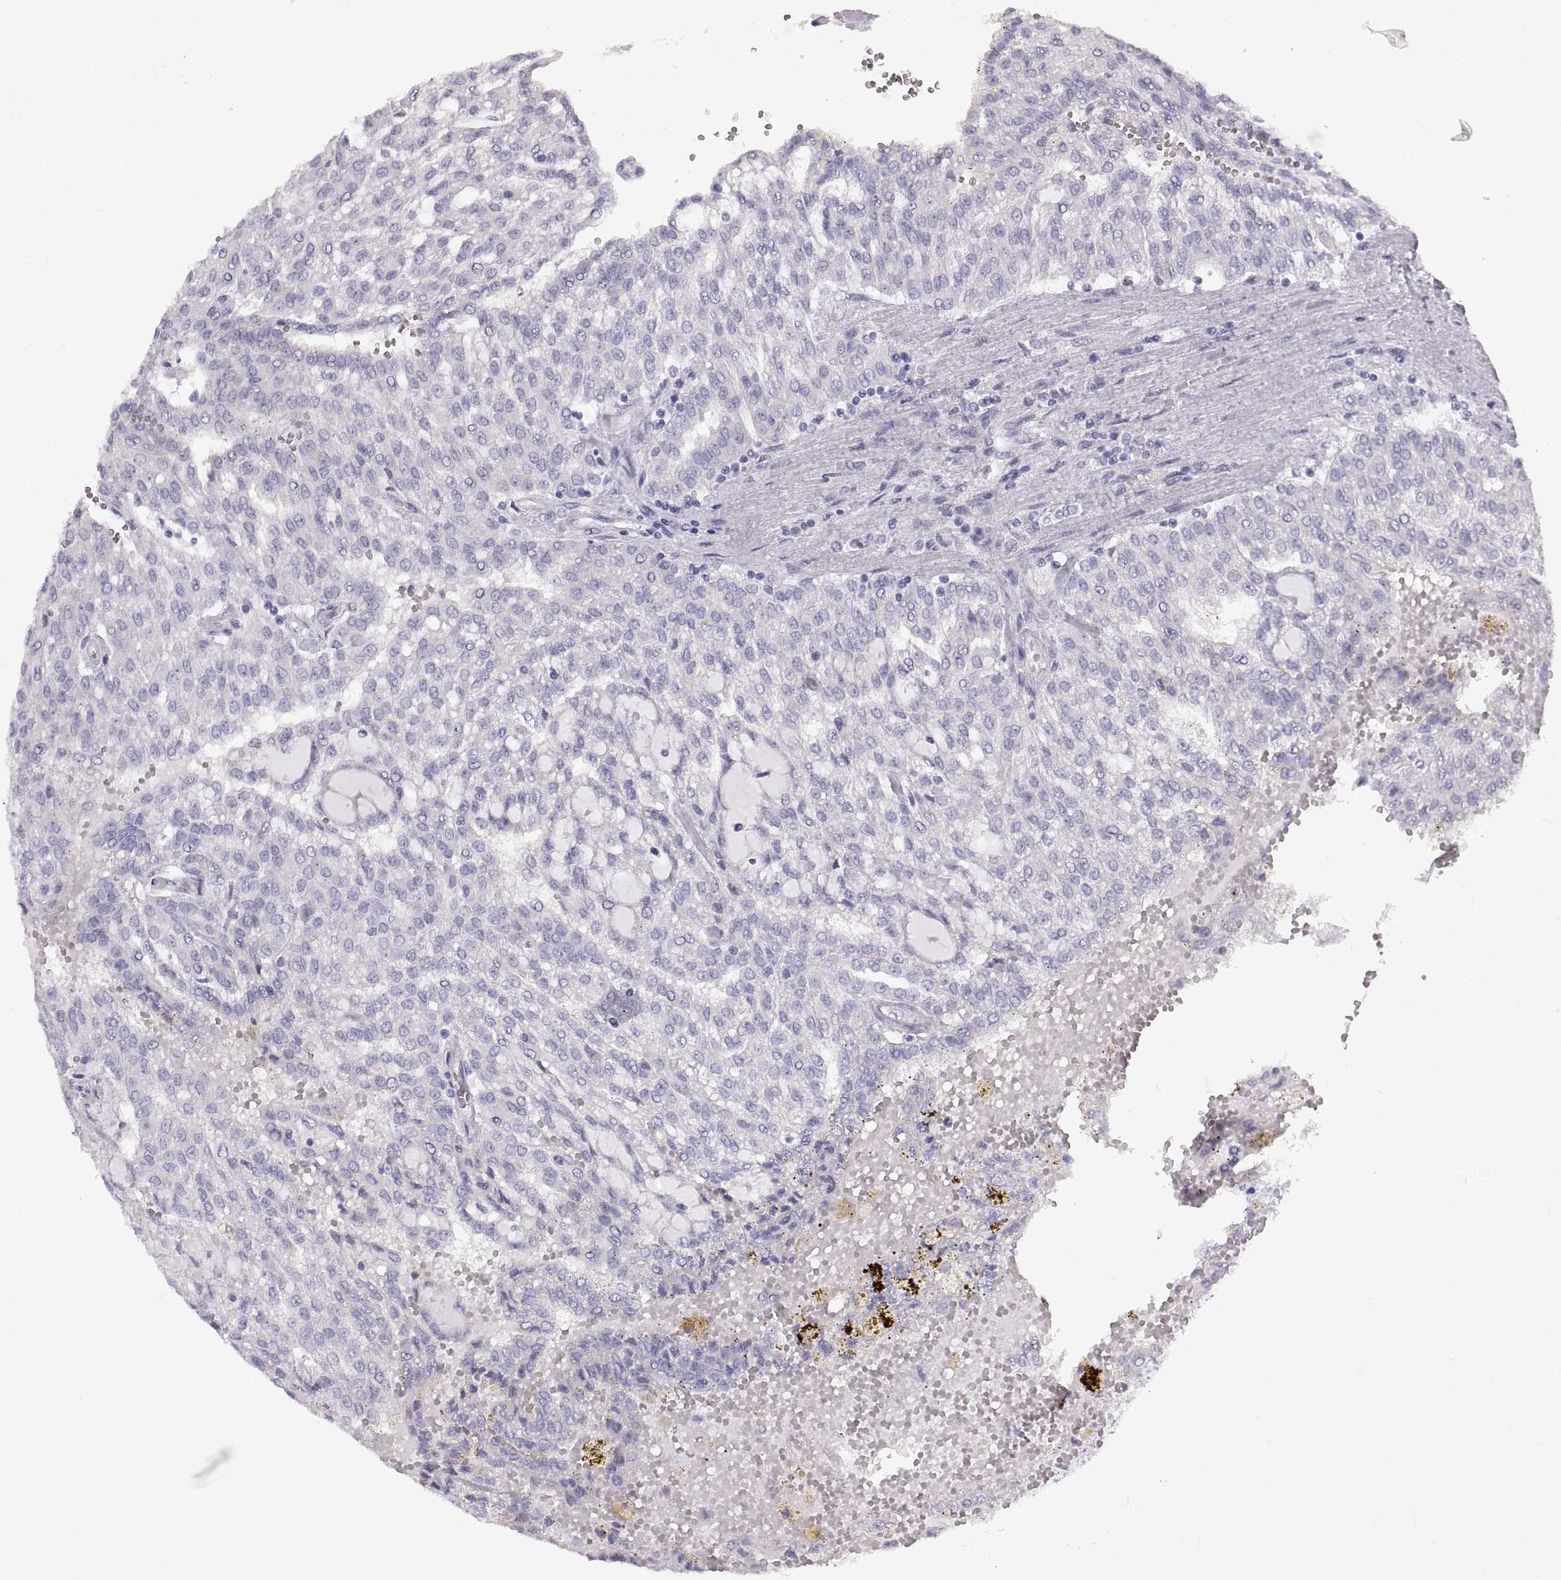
{"staining": {"intensity": "negative", "quantity": "none", "location": "none"}, "tissue": "renal cancer", "cell_type": "Tumor cells", "image_type": "cancer", "snomed": [{"axis": "morphology", "description": "Adenocarcinoma, NOS"}, {"axis": "topography", "description": "Kidney"}], "caption": "High magnification brightfield microscopy of renal cancer (adenocarcinoma) stained with DAB (brown) and counterstained with hematoxylin (blue): tumor cells show no significant staining.", "gene": "CRYBB3", "patient": {"sex": "male", "age": 63}}